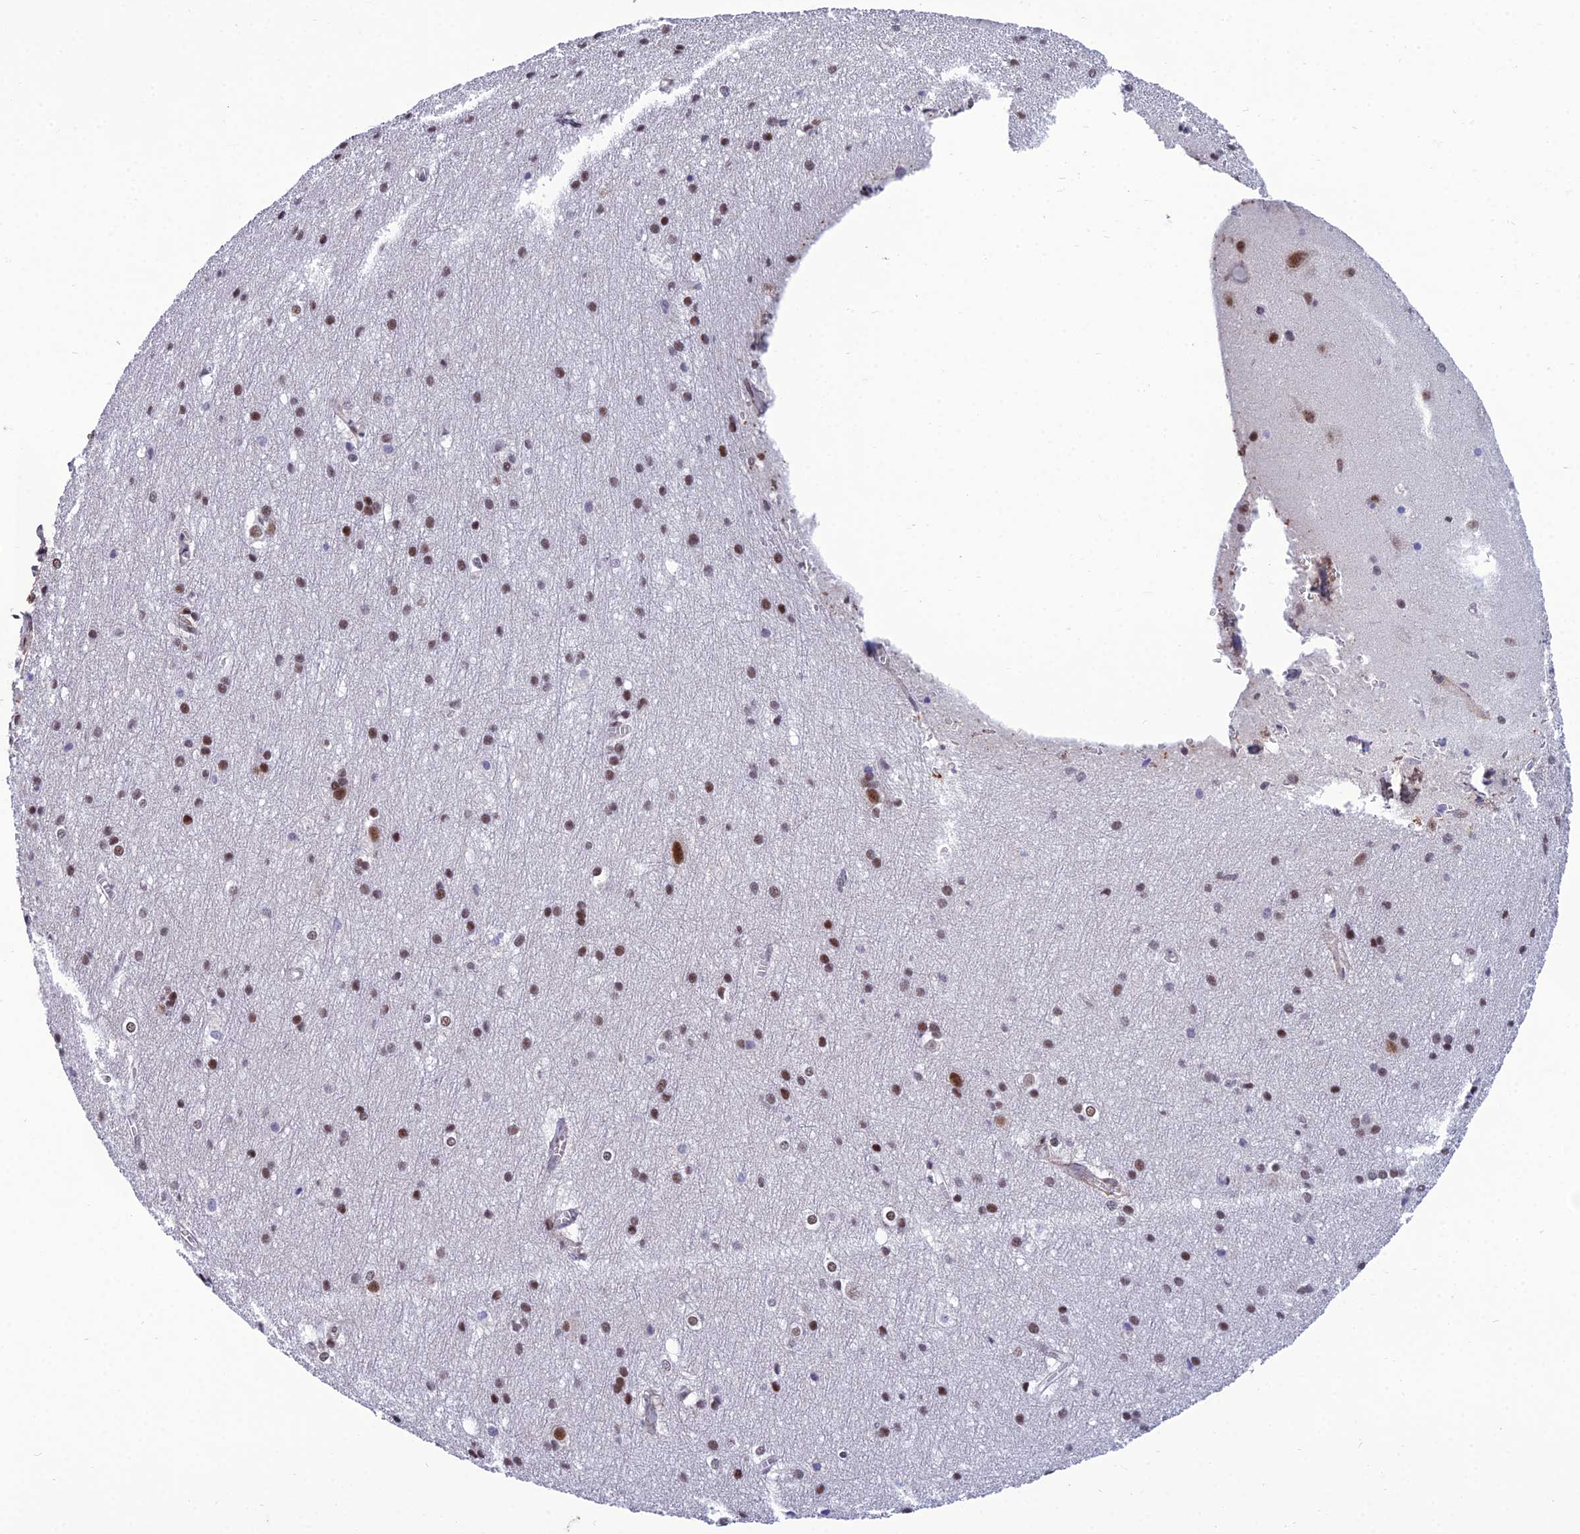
{"staining": {"intensity": "negative", "quantity": "none", "location": "none"}, "tissue": "cerebral cortex", "cell_type": "Endothelial cells", "image_type": "normal", "snomed": [{"axis": "morphology", "description": "Normal tissue, NOS"}, {"axis": "topography", "description": "Cerebral cortex"}], "caption": "A high-resolution image shows IHC staining of normal cerebral cortex, which exhibits no significant expression in endothelial cells.", "gene": "RSRC1", "patient": {"sex": "male", "age": 54}}